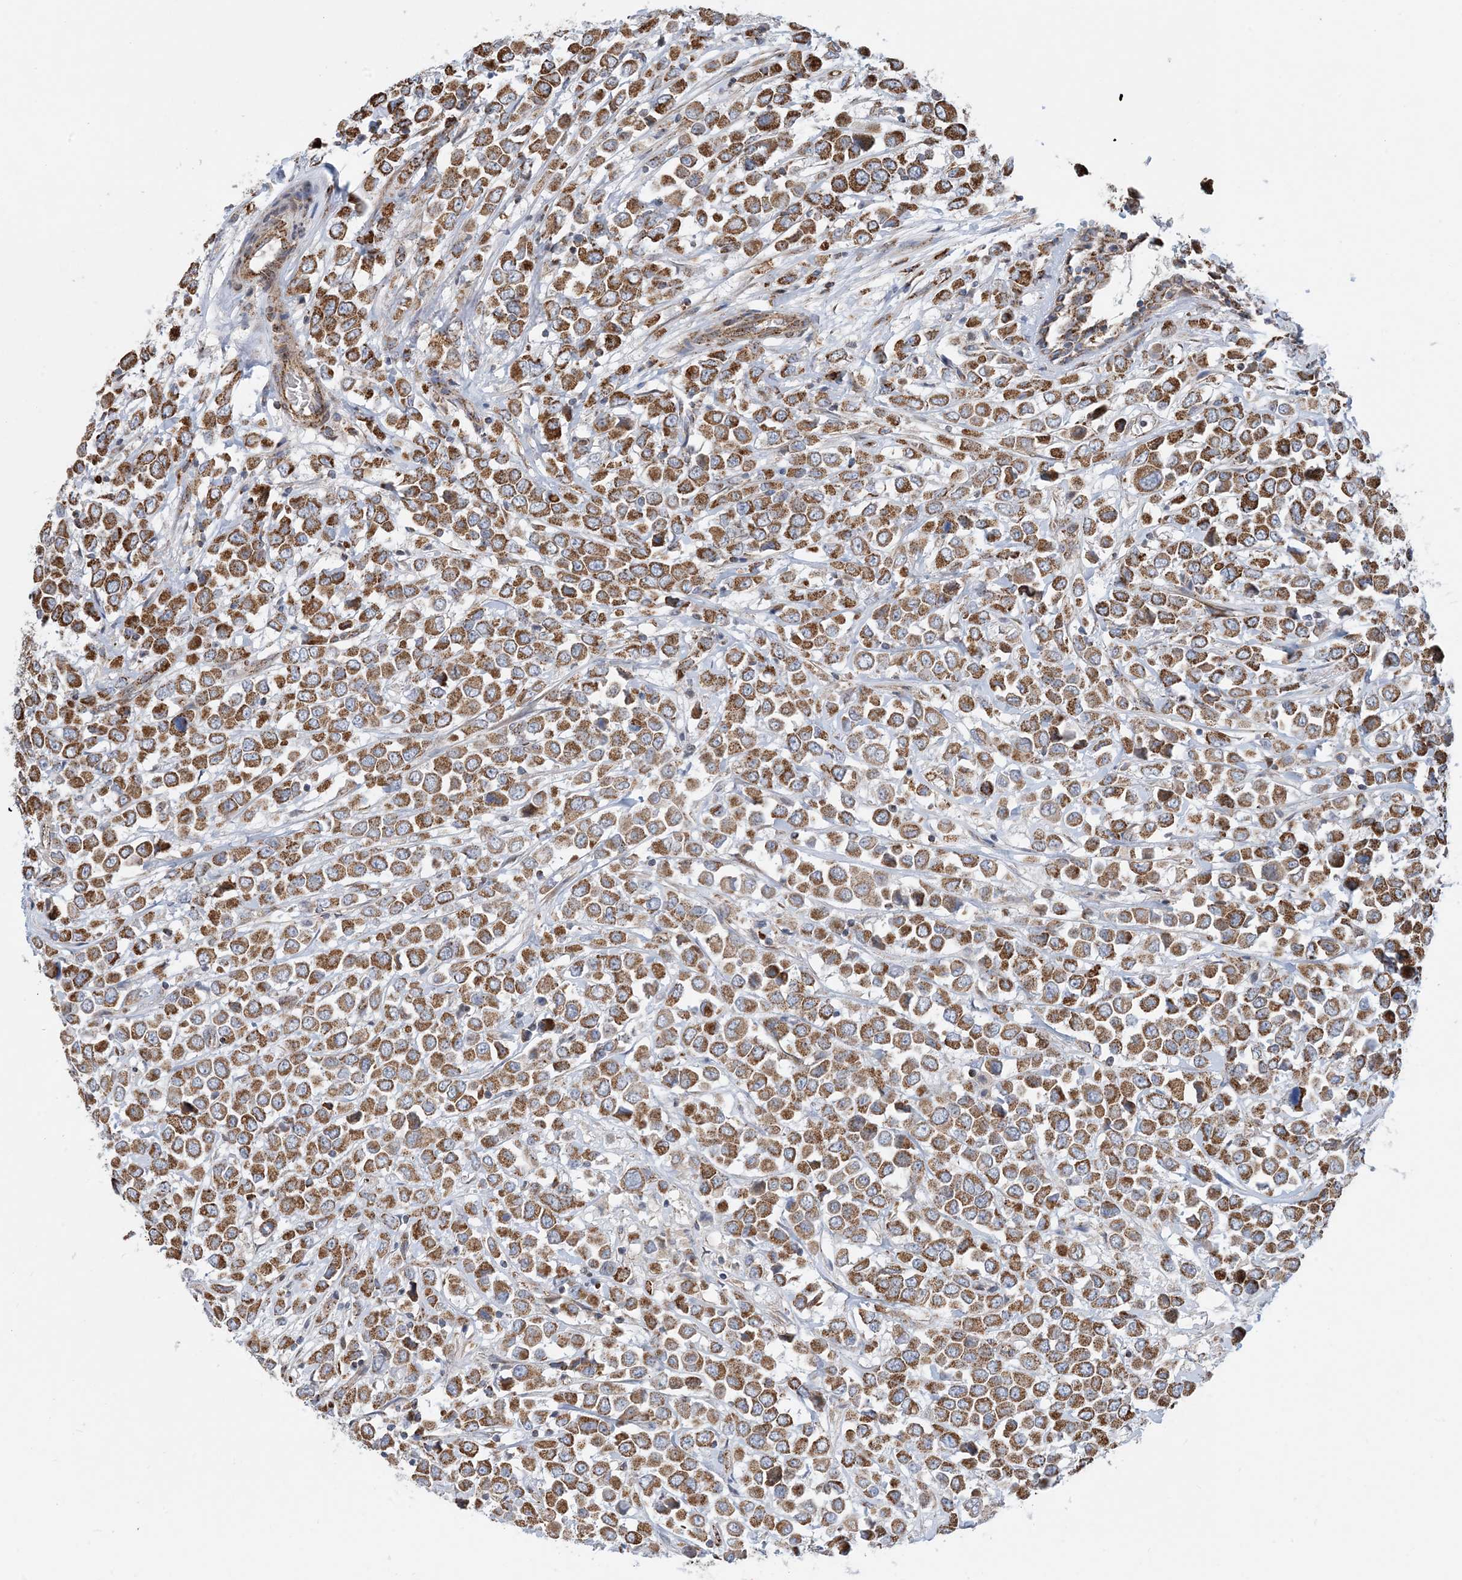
{"staining": {"intensity": "moderate", "quantity": ">75%", "location": "cytoplasmic/membranous"}, "tissue": "breast cancer", "cell_type": "Tumor cells", "image_type": "cancer", "snomed": [{"axis": "morphology", "description": "Duct carcinoma"}, {"axis": "topography", "description": "Breast"}], "caption": "Intraductal carcinoma (breast) tissue reveals moderate cytoplasmic/membranous staining in approximately >75% of tumor cells", "gene": "PCDHGA1", "patient": {"sex": "female", "age": 61}}